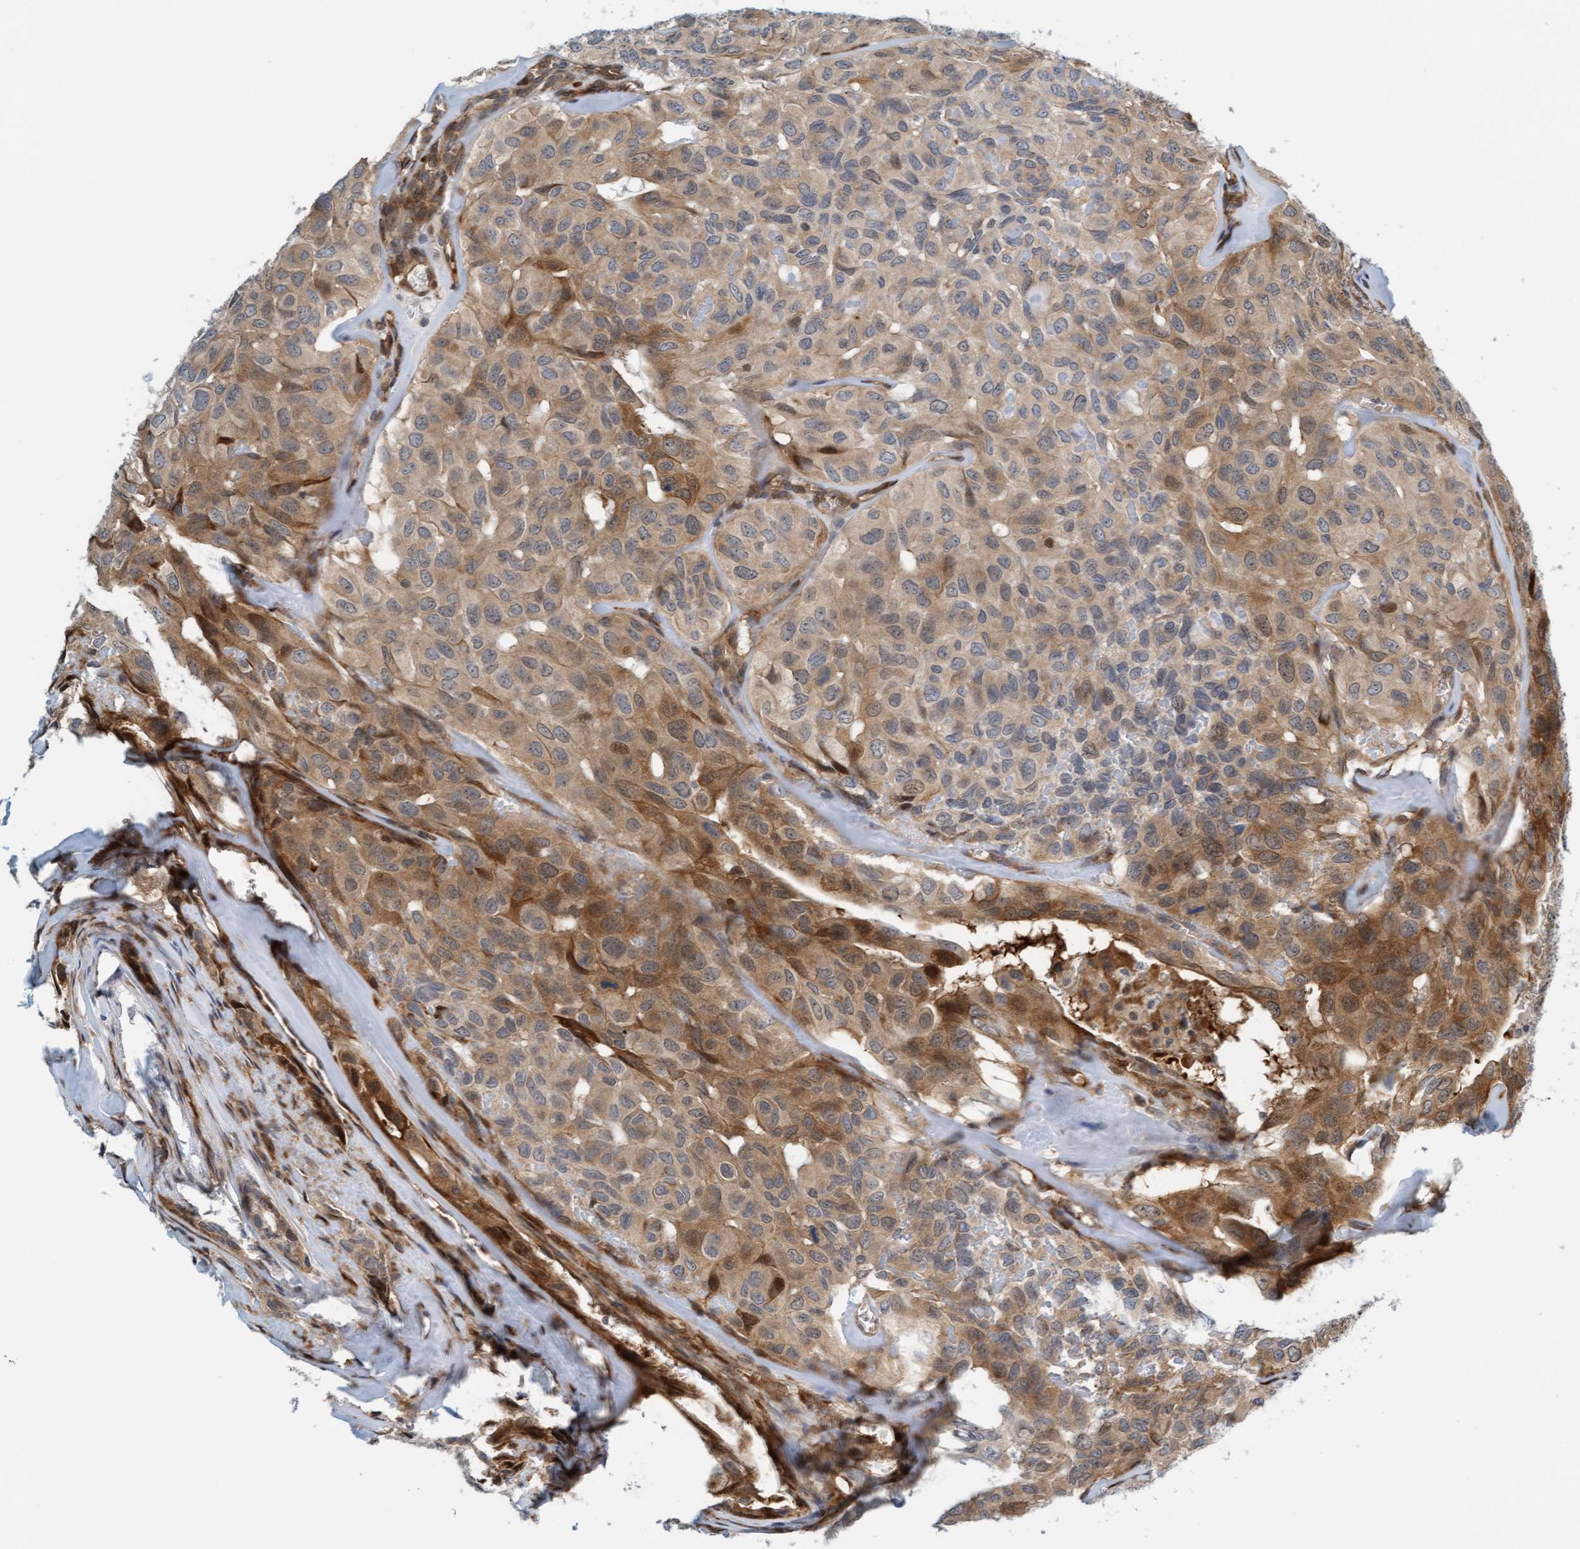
{"staining": {"intensity": "moderate", "quantity": "25%-75%", "location": "cytoplasmic/membranous,nuclear"}, "tissue": "head and neck cancer", "cell_type": "Tumor cells", "image_type": "cancer", "snomed": [{"axis": "morphology", "description": "Adenocarcinoma, NOS"}, {"axis": "topography", "description": "Salivary gland, NOS"}, {"axis": "topography", "description": "Head-Neck"}], "caption": "Protein positivity by IHC displays moderate cytoplasmic/membranous and nuclear staining in about 25%-75% of tumor cells in head and neck cancer. The protein is stained brown, and the nuclei are stained in blue (DAB (3,3'-diaminobenzidine) IHC with brightfield microscopy, high magnification).", "gene": "EIF4EBP1", "patient": {"sex": "female", "age": 76}}